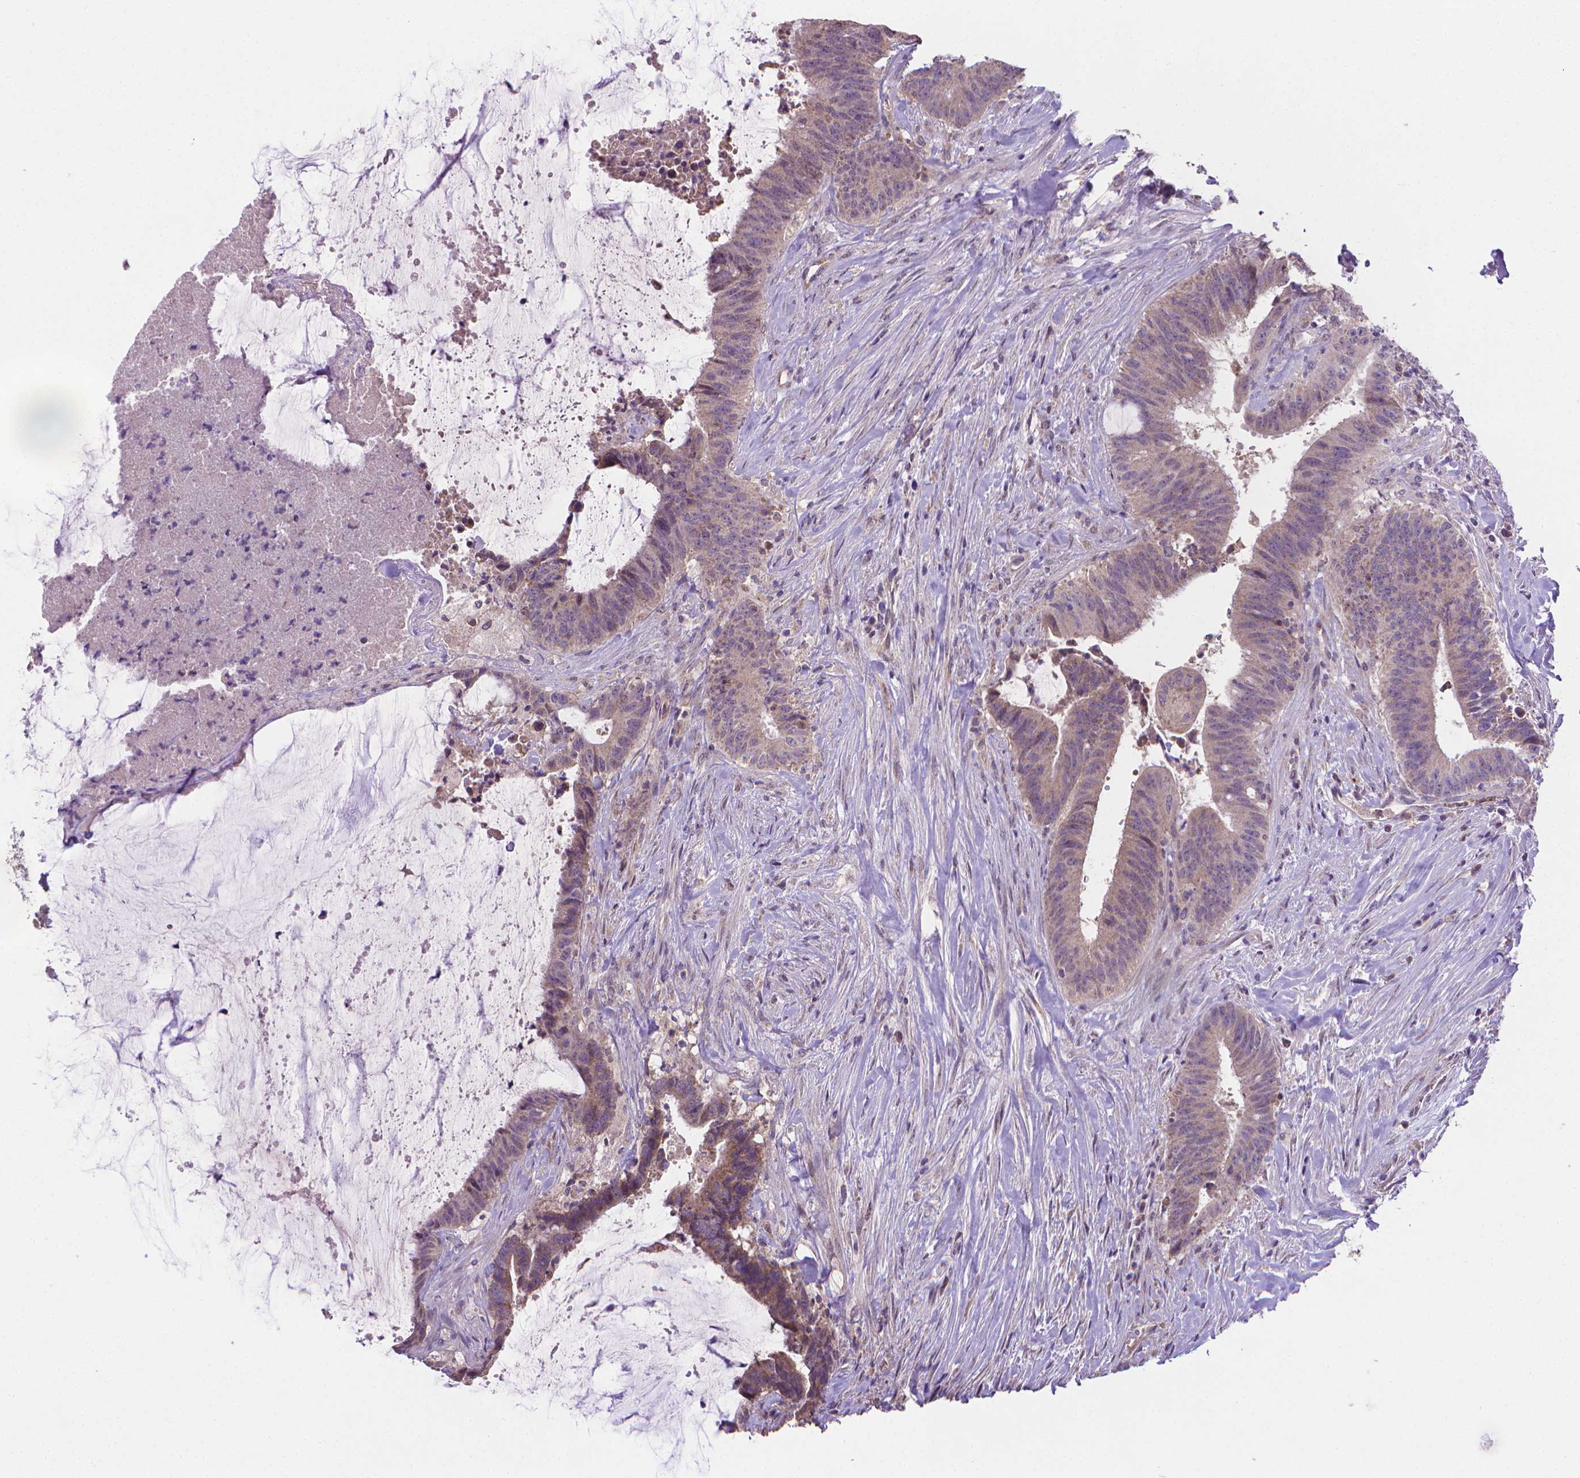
{"staining": {"intensity": "weak", "quantity": "<25%", "location": "cytoplasmic/membranous"}, "tissue": "colorectal cancer", "cell_type": "Tumor cells", "image_type": "cancer", "snomed": [{"axis": "morphology", "description": "Adenocarcinoma, NOS"}, {"axis": "topography", "description": "Colon"}], "caption": "Colorectal adenocarcinoma was stained to show a protein in brown. There is no significant positivity in tumor cells.", "gene": "GPR63", "patient": {"sex": "female", "age": 43}}